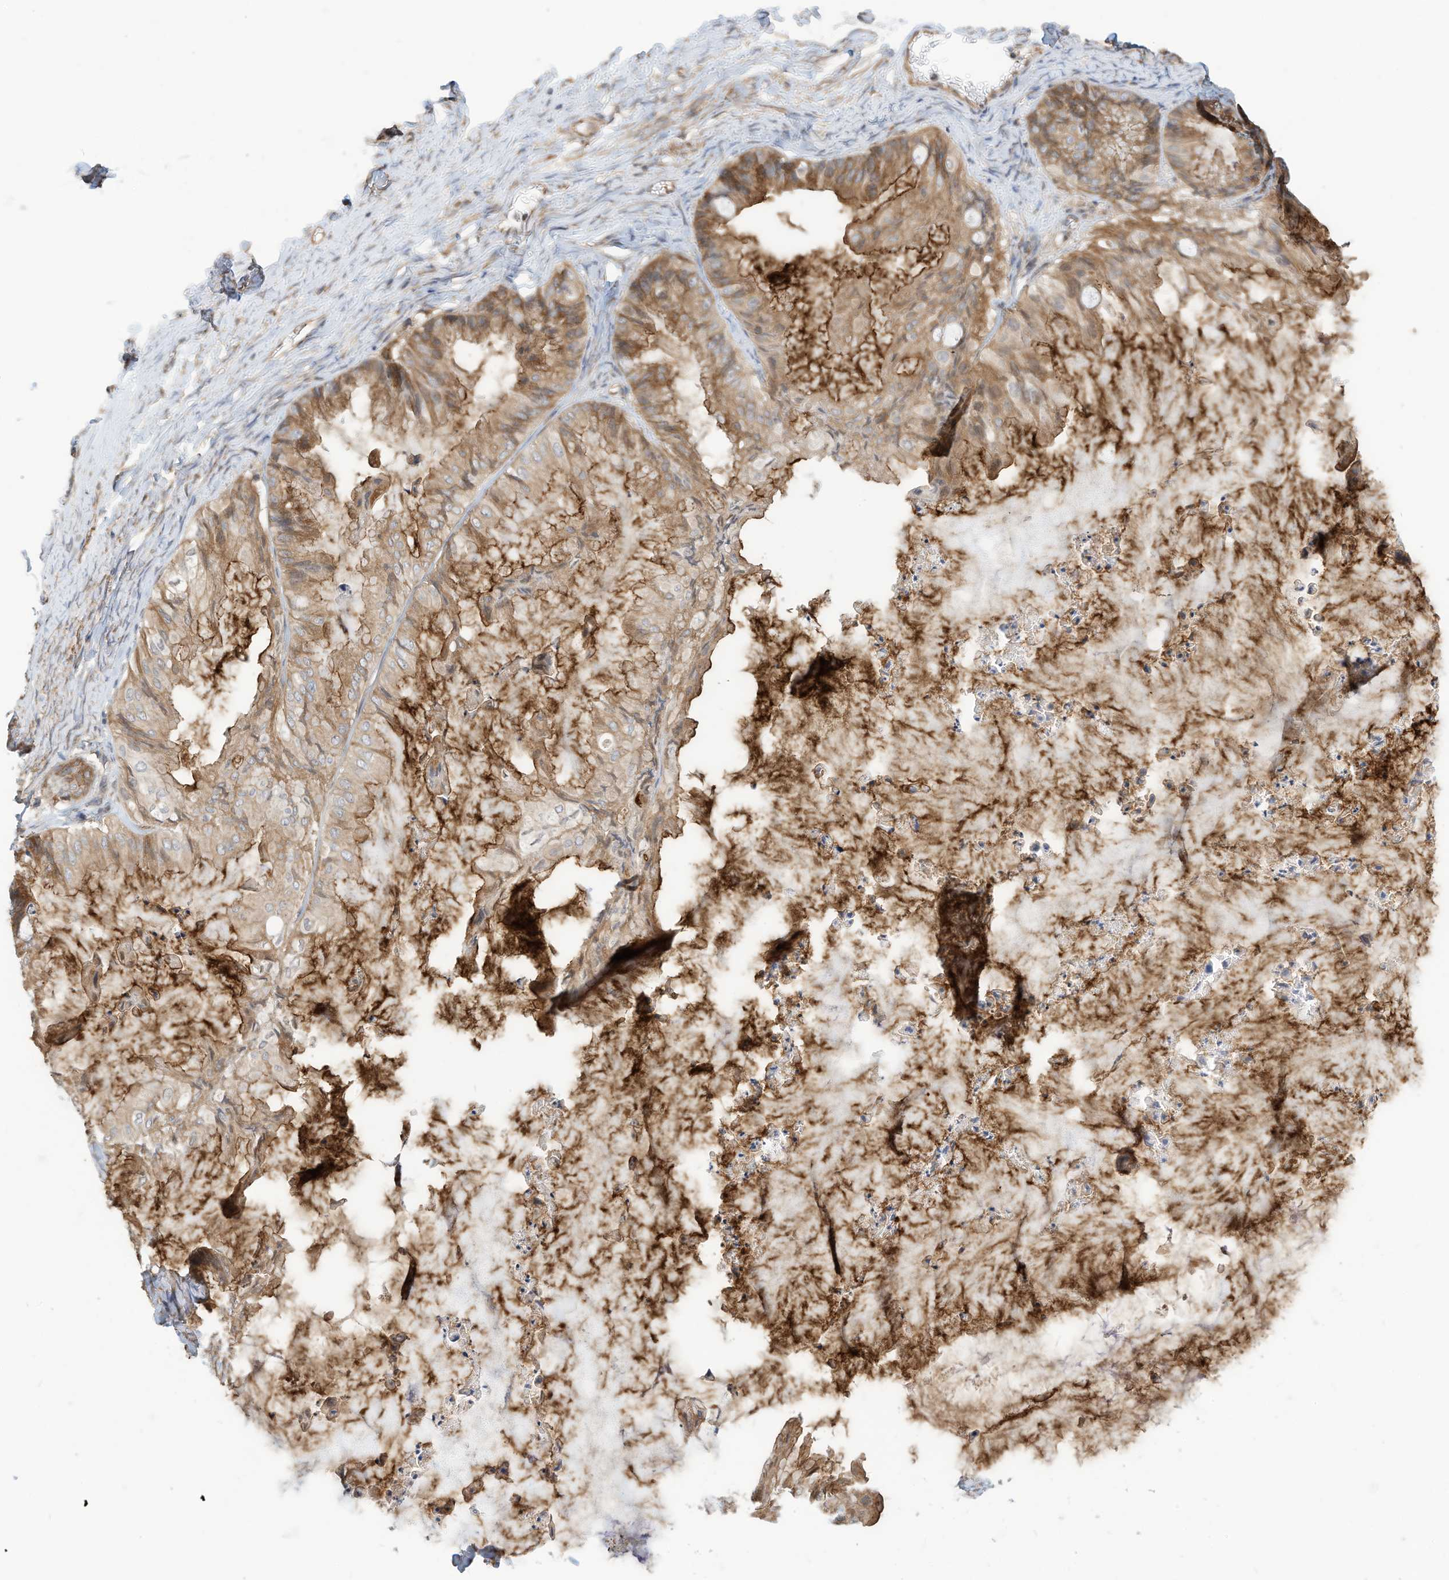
{"staining": {"intensity": "moderate", "quantity": ">75%", "location": "cytoplasmic/membranous"}, "tissue": "ovarian cancer", "cell_type": "Tumor cells", "image_type": "cancer", "snomed": [{"axis": "morphology", "description": "Cystadenocarcinoma, mucinous, NOS"}, {"axis": "topography", "description": "Ovary"}], "caption": "Brown immunohistochemical staining in human ovarian cancer (mucinous cystadenocarcinoma) shows moderate cytoplasmic/membranous positivity in about >75% of tumor cells.", "gene": "OFD1", "patient": {"sex": "female", "age": 71}}